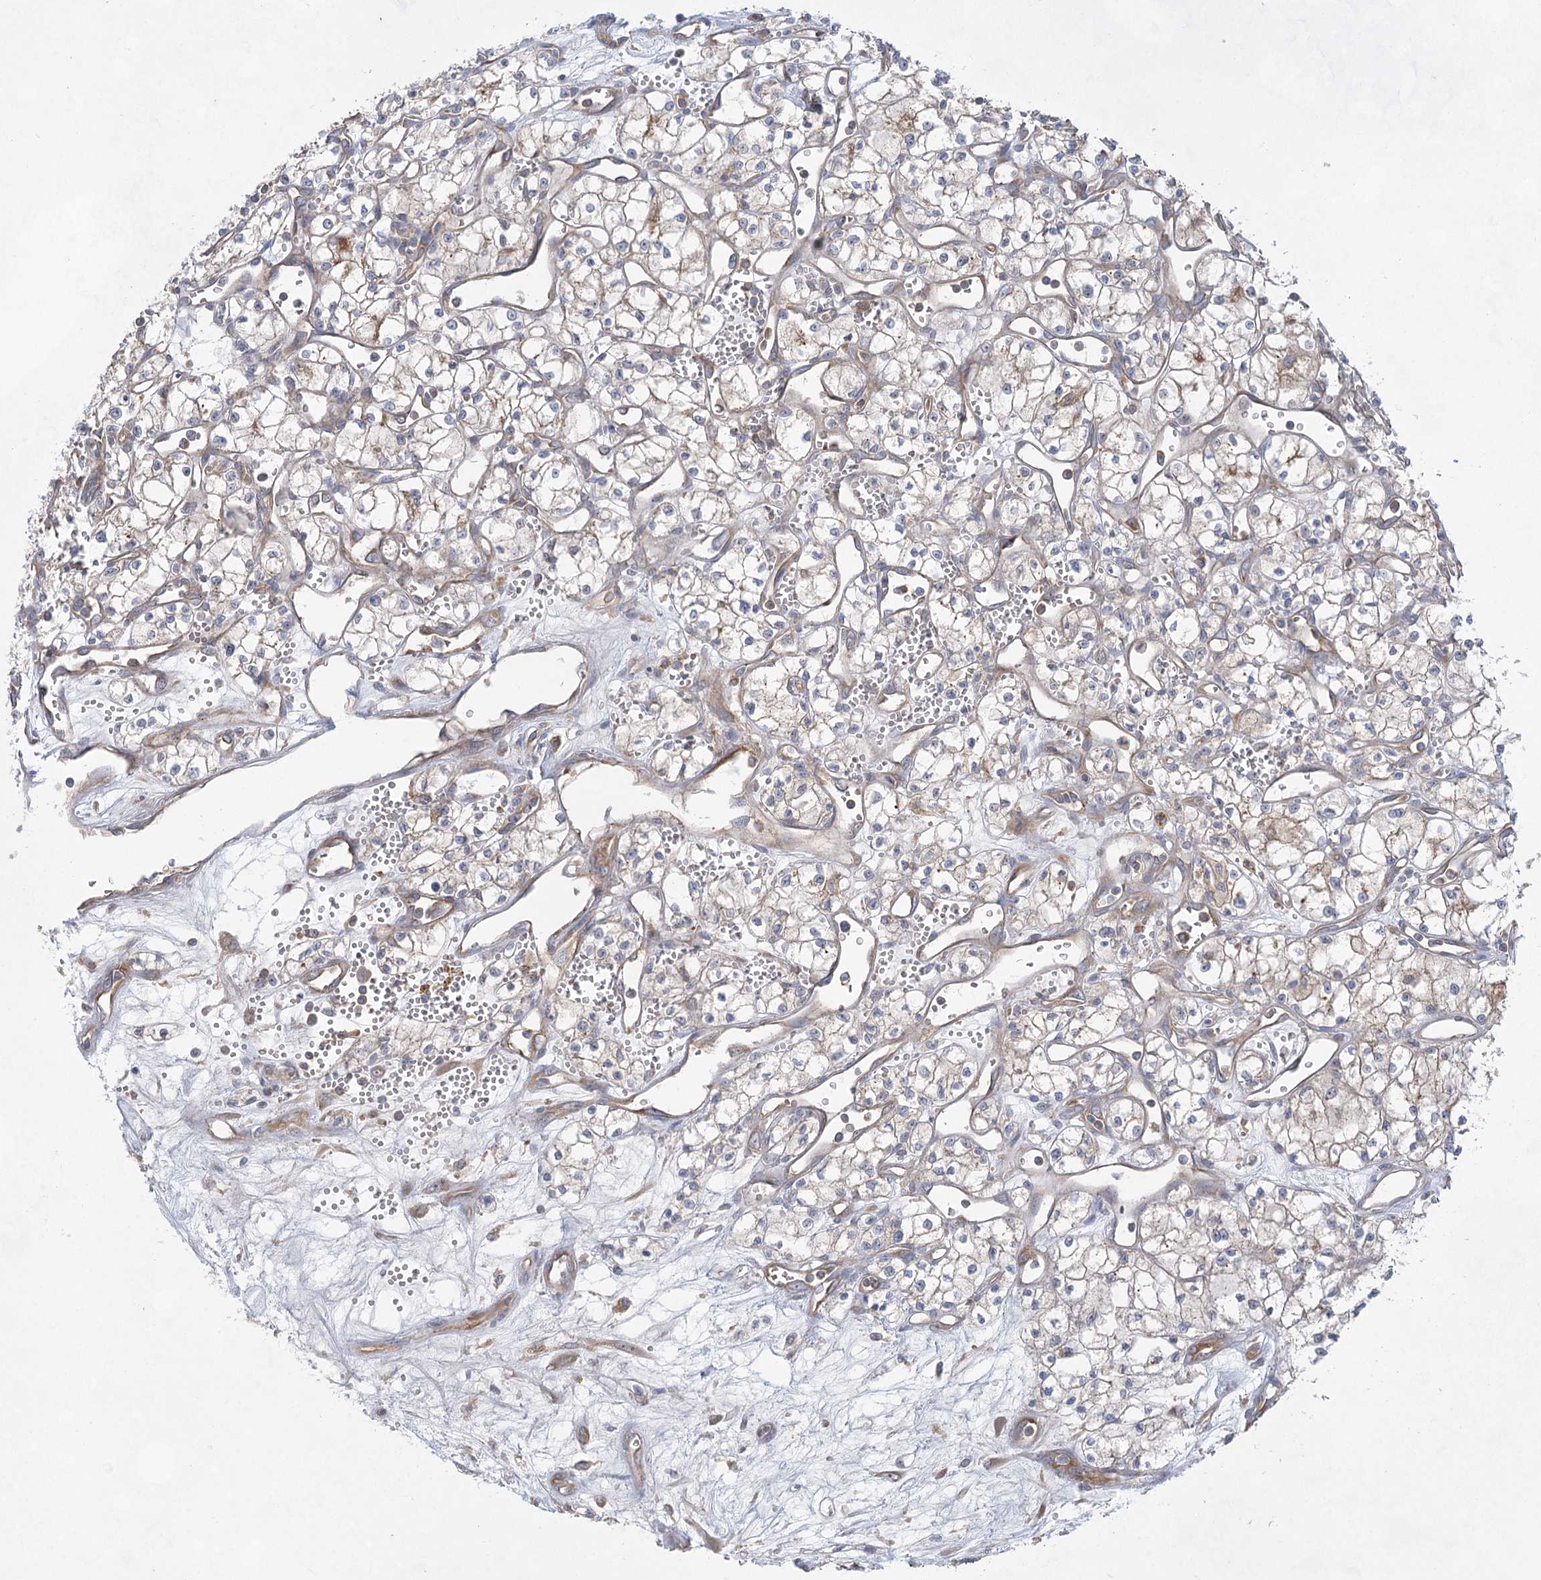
{"staining": {"intensity": "weak", "quantity": "<25%", "location": "cytoplasmic/membranous"}, "tissue": "renal cancer", "cell_type": "Tumor cells", "image_type": "cancer", "snomed": [{"axis": "morphology", "description": "Adenocarcinoma, NOS"}, {"axis": "topography", "description": "Kidney"}], "caption": "IHC of renal cancer (adenocarcinoma) demonstrates no expression in tumor cells.", "gene": "EIF3A", "patient": {"sex": "male", "age": 59}}